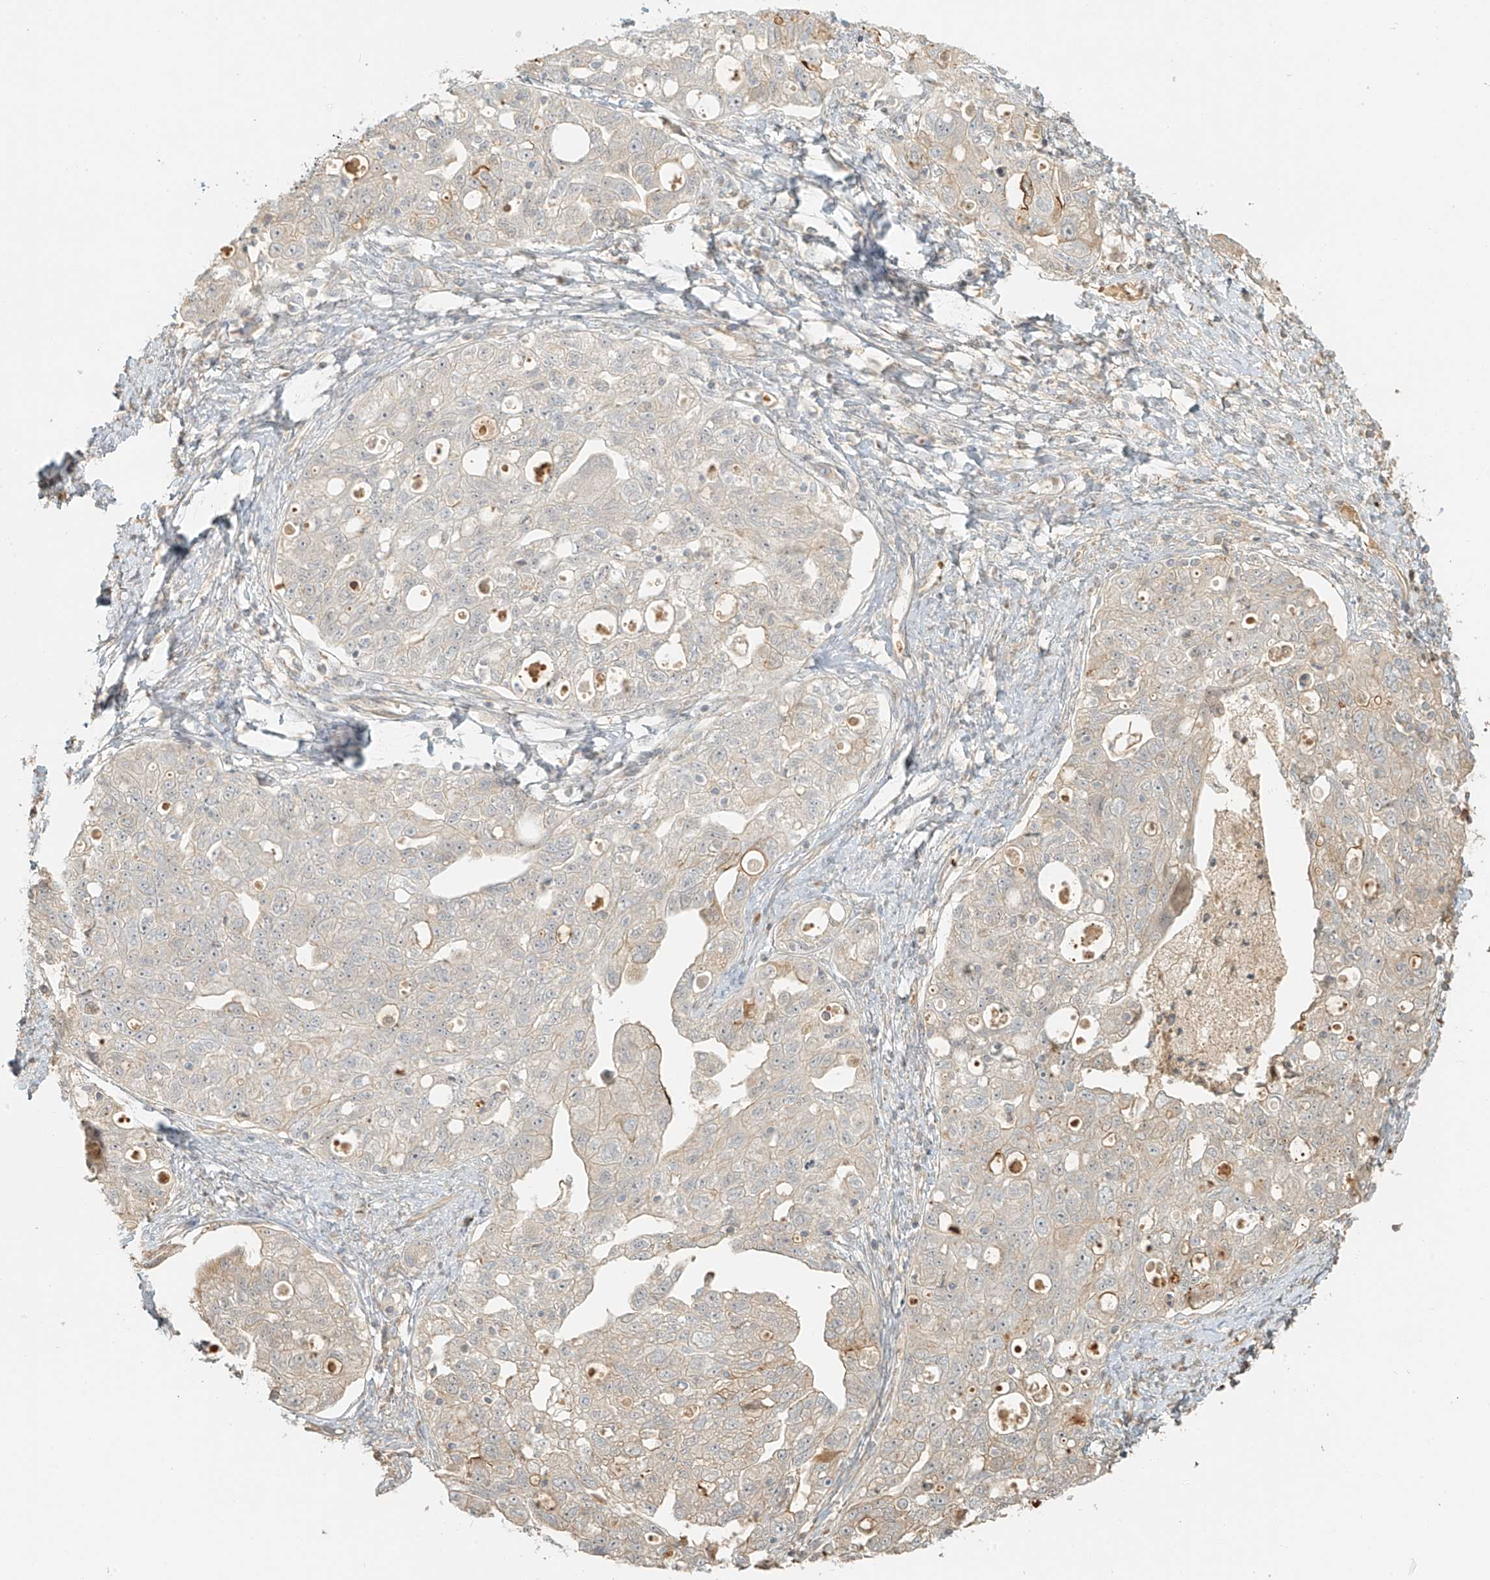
{"staining": {"intensity": "negative", "quantity": "none", "location": "none"}, "tissue": "ovarian cancer", "cell_type": "Tumor cells", "image_type": "cancer", "snomed": [{"axis": "morphology", "description": "Carcinoma, NOS"}, {"axis": "morphology", "description": "Cystadenocarcinoma, serous, NOS"}, {"axis": "topography", "description": "Ovary"}], "caption": "Immunohistochemistry (IHC) of ovarian cancer demonstrates no expression in tumor cells. (Brightfield microscopy of DAB (3,3'-diaminobenzidine) immunohistochemistry (IHC) at high magnification).", "gene": "UPK1B", "patient": {"sex": "female", "age": 69}}